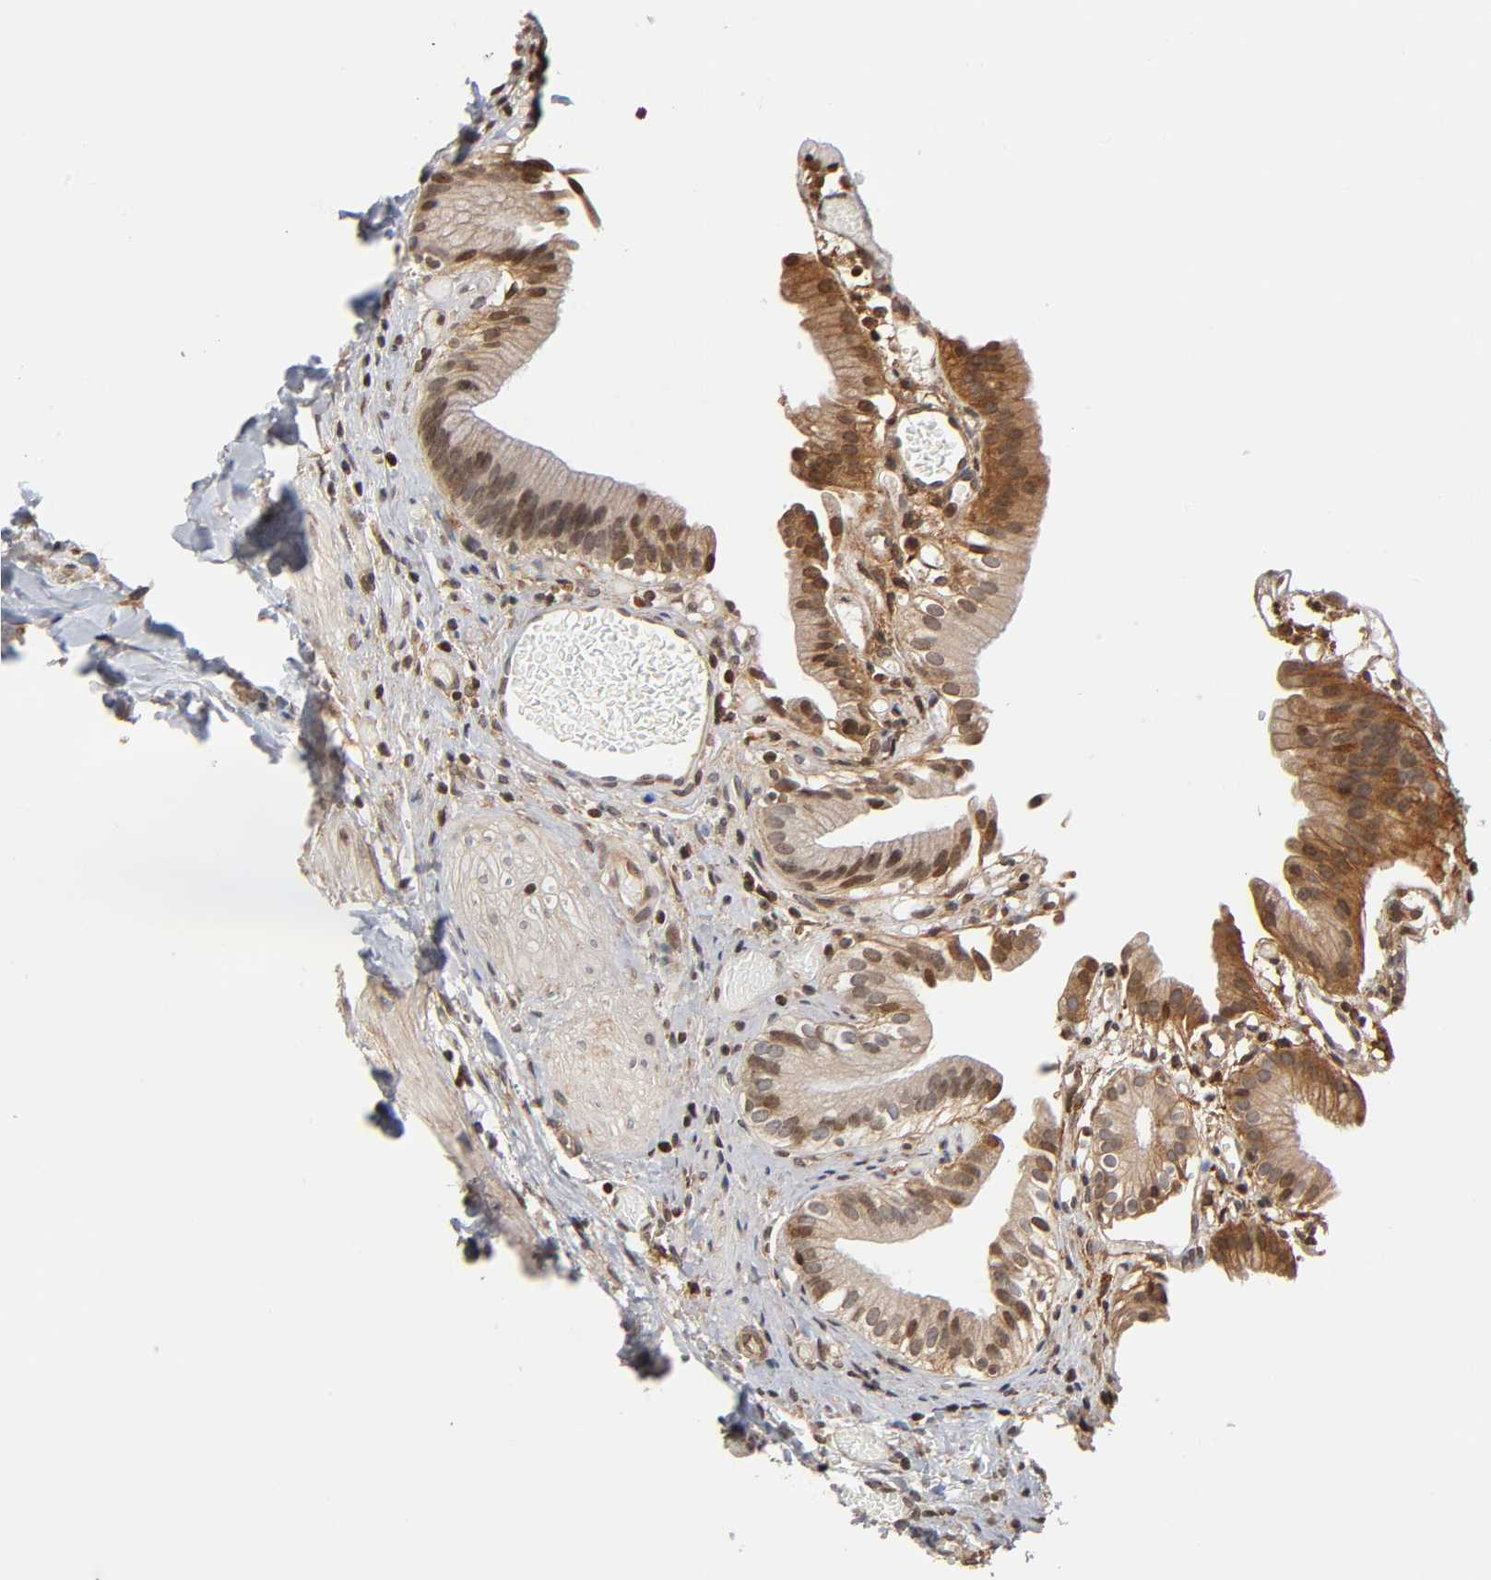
{"staining": {"intensity": "moderate", "quantity": "25%-75%", "location": "cytoplasmic/membranous,nuclear"}, "tissue": "gallbladder", "cell_type": "Glandular cells", "image_type": "normal", "snomed": [{"axis": "morphology", "description": "Normal tissue, NOS"}, {"axis": "topography", "description": "Gallbladder"}], "caption": "Human gallbladder stained with a brown dye shows moderate cytoplasmic/membranous,nuclear positive staining in about 25%-75% of glandular cells.", "gene": "ITGAV", "patient": {"sex": "male", "age": 65}}